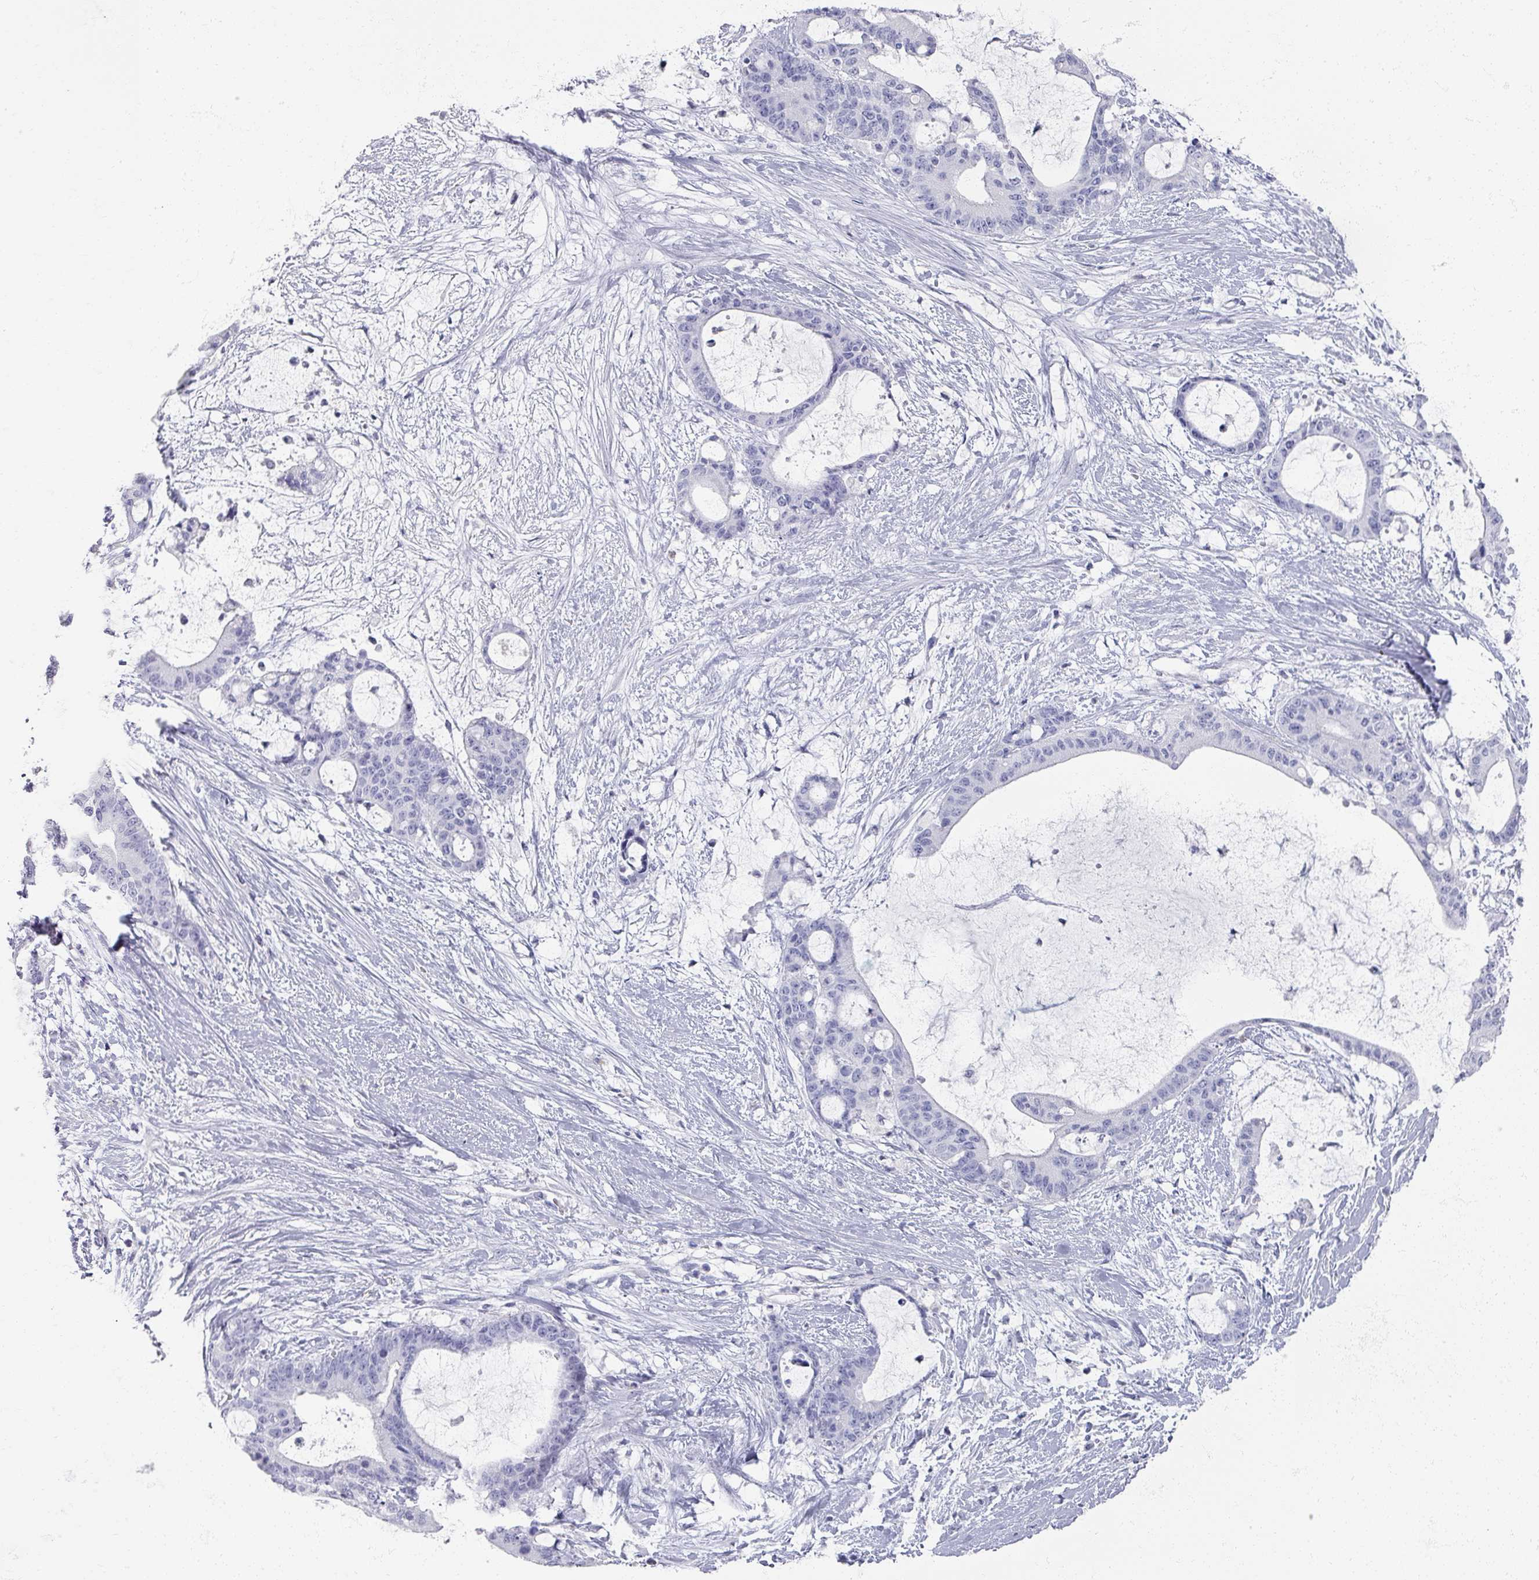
{"staining": {"intensity": "negative", "quantity": "none", "location": "none"}, "tissue": "liver cancer", "cell_type": "Tumor cells", "image_type": "cancer", "snomed": [{"axis": "morphology", "description": "Normal tissue, NOS"}, {"axis": "morphology", "description": "Cholangiocarcinoma"}, {"axis": "topography", "description": "Liver"}, {"axis": "topography", "description": "Peripheral nerve tissue"}], "caption": "A high-resolution photomicrograph shows immunohistochemistry (IHC) staining of cholangiocarcinoma (liver), which reveals no significant staining in tumor cells.", "gene": "OMG", "patient": {"sex": "female", "age": 73}}